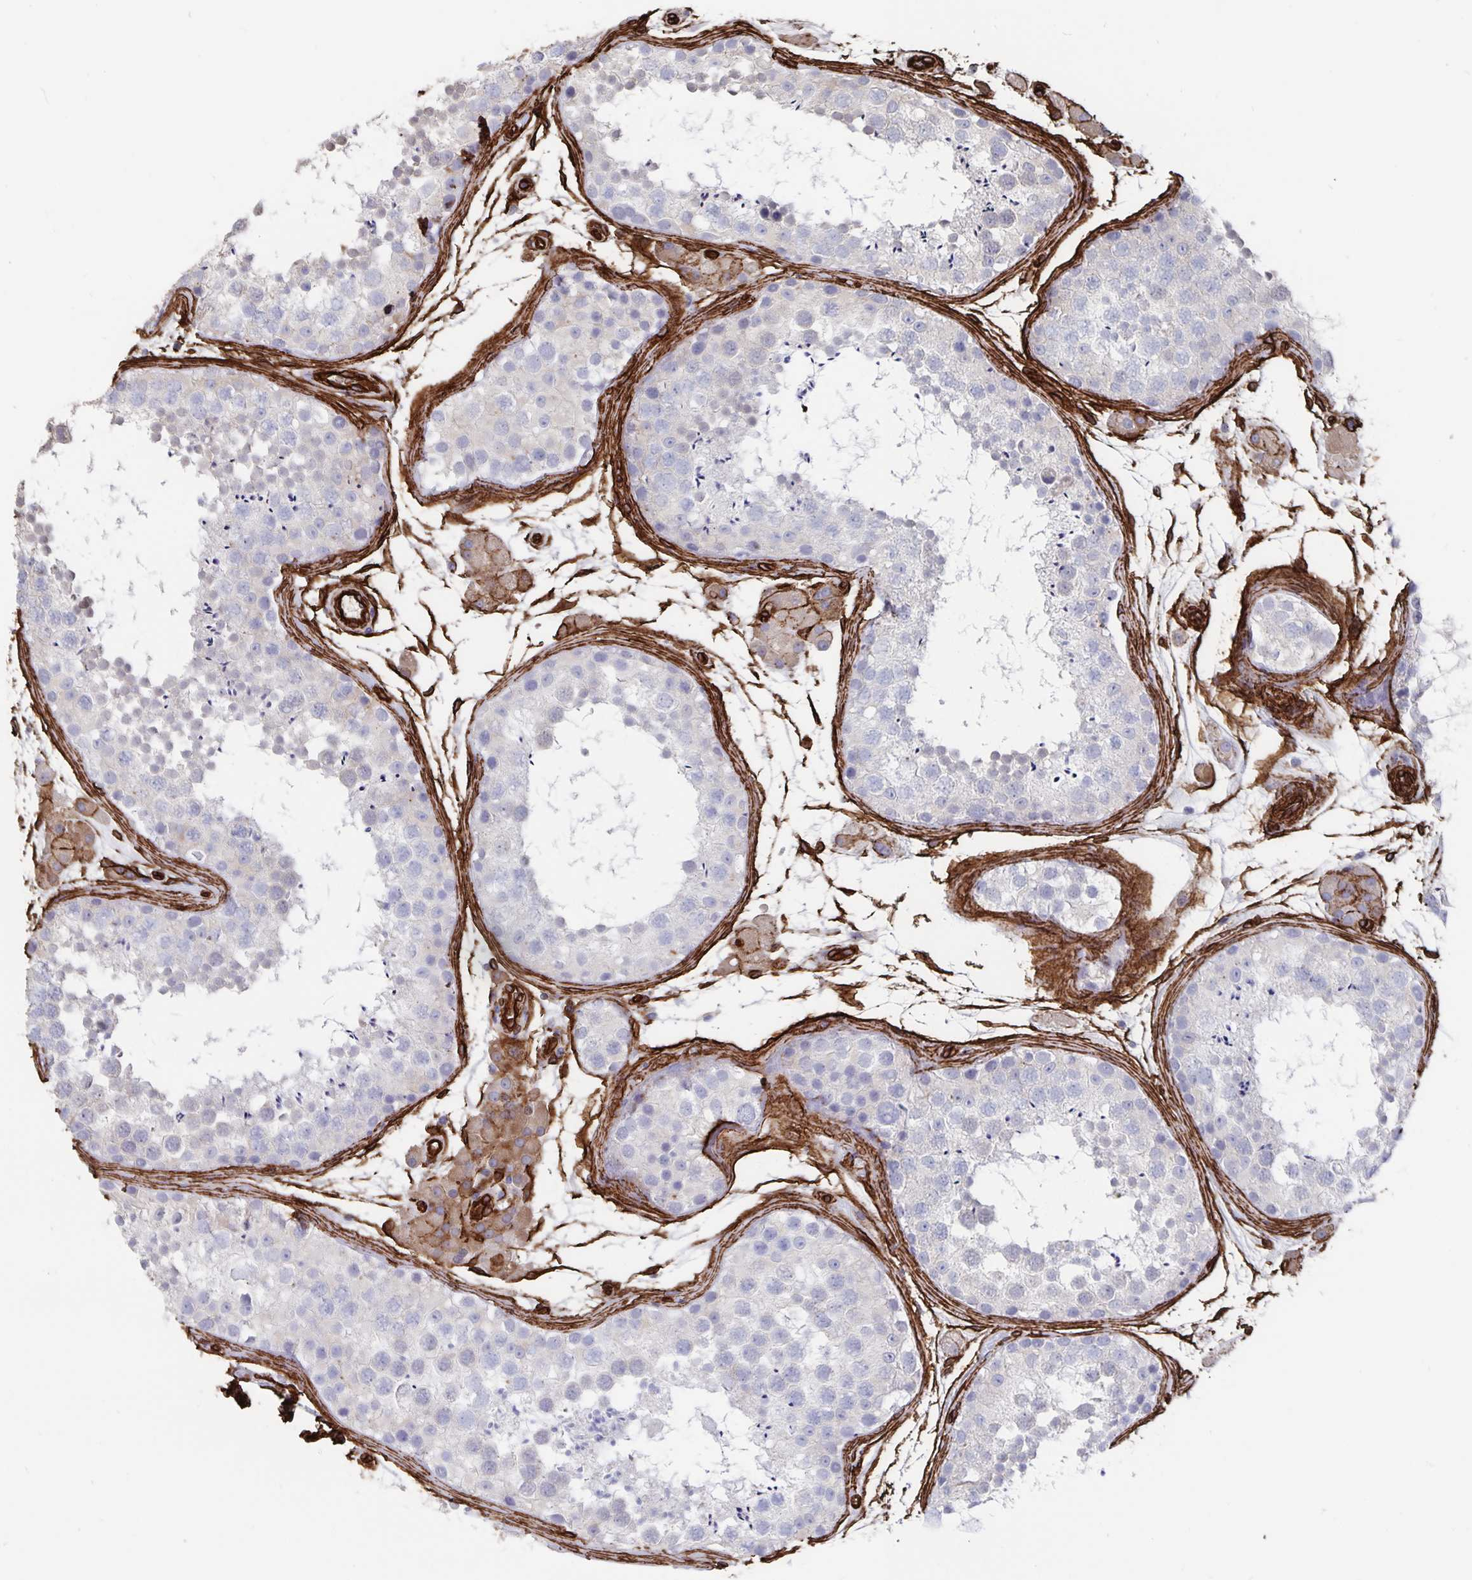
{"staining": {"intensity": "negative", "quantity": "none", "location": "none"}, "tissue": "testis", "cell_type": "Cells in seminiferous ducts", "image_type": "normal", "snomed": [{"axis": "morphology", "description": "Normal tissue, NOS"}, {"axis": "topography", "description": "Testis"}], "caption": "This is an immunohistochemistry micrograph of benign human testis. There is no positivity in cells in seminiferous ducts.", "gene": "DCHS2", "patient": {"sex": "male", "age": 41}}